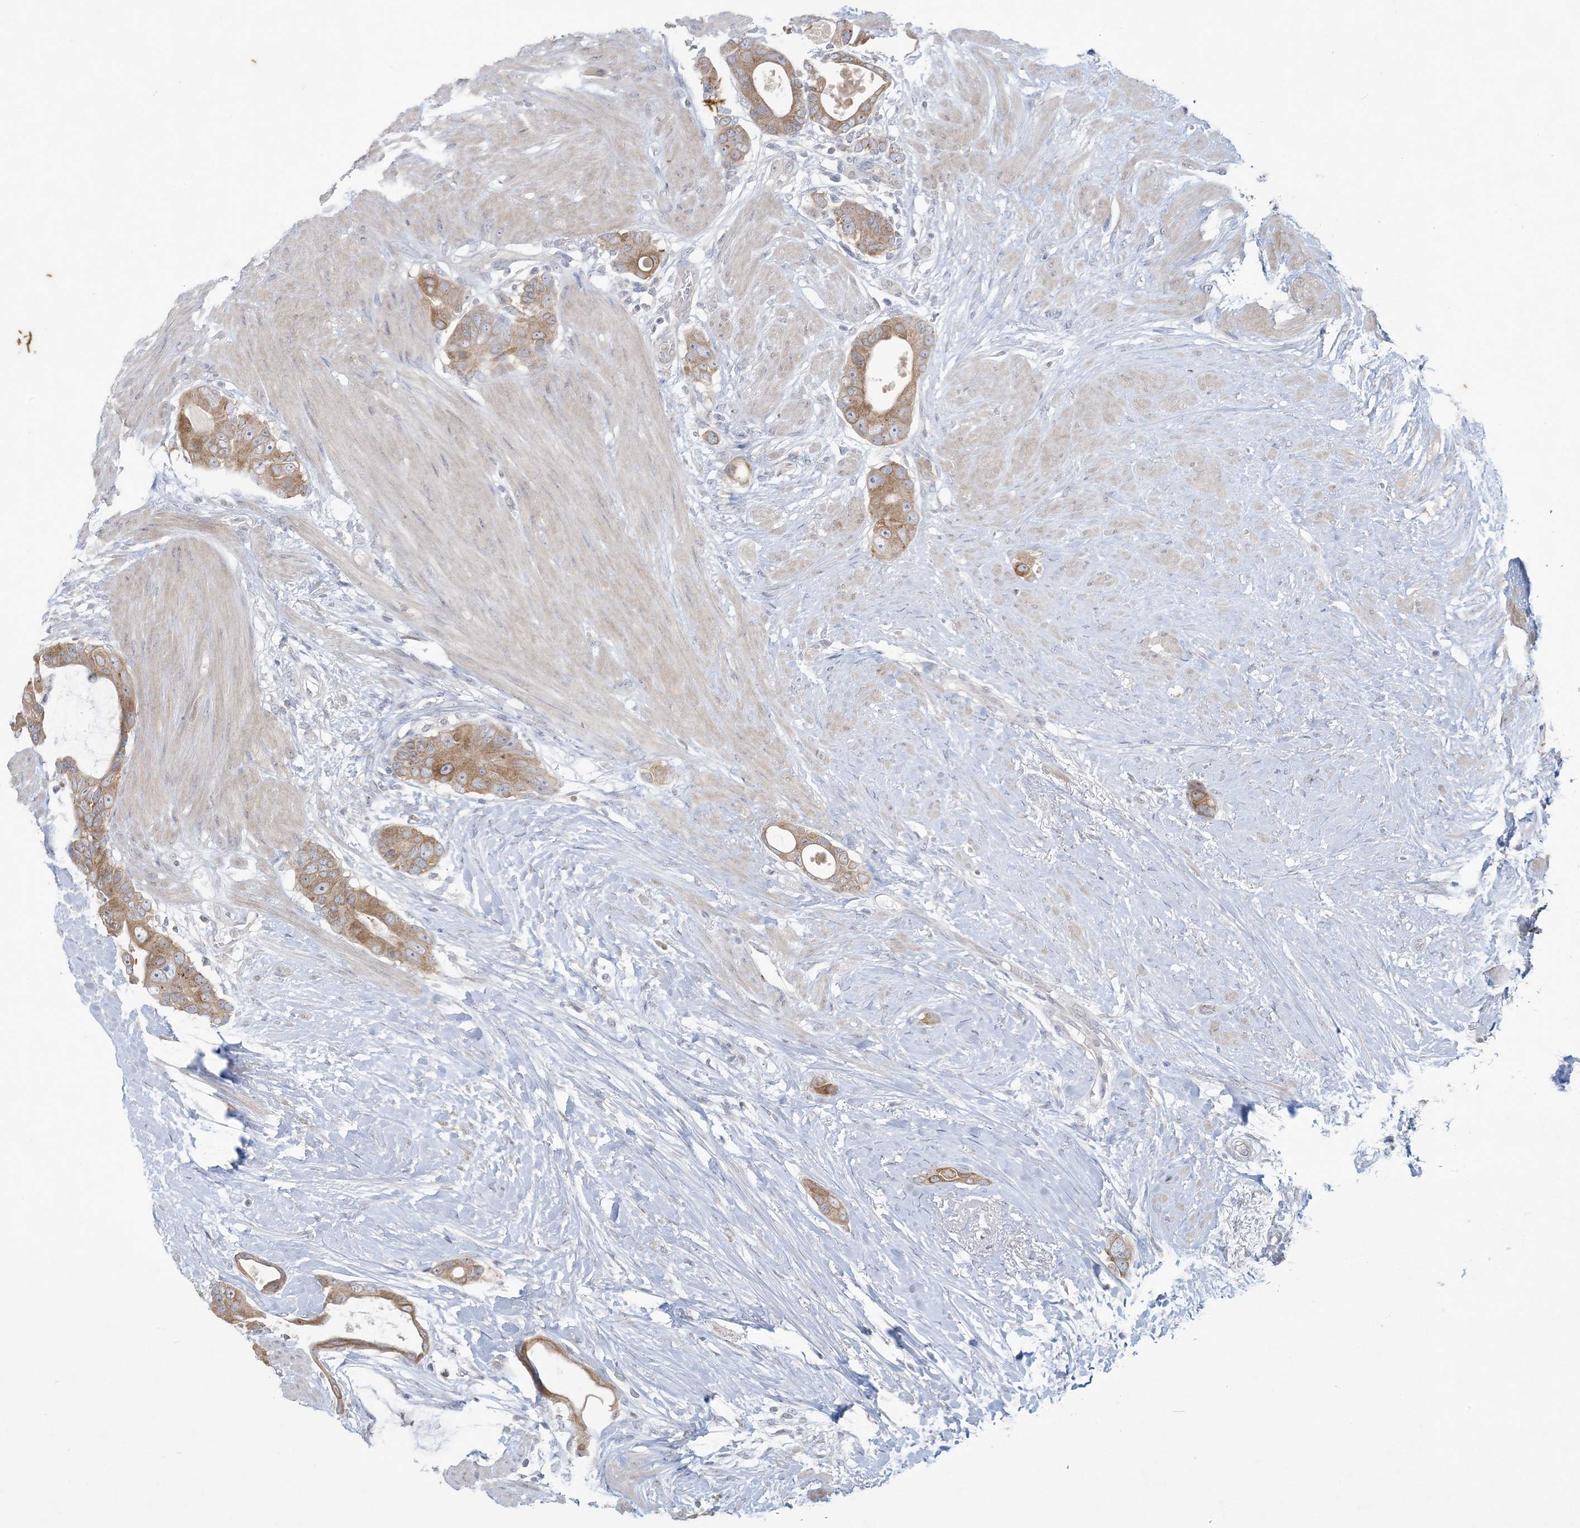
{"staining": {"intensity": "moderate", "quantity": ">75%", "location": "cytoplasmic/membranous"}, "tissue": "colorectal cancer", "cell_type": "Tumor cells", "image_type": "cancer", "snomed": [{"axis": "morphology", "description": "Adenocarcinoma, NOS"}, {"axis": "topography", "description": "Rectum"}], "caption": "Immunohistochemical staining of colorectal cancer displays medium levels of moderate cytoplasmic/membranous staining in about >75% of tumor cells. Ihc stains the protein in brown and the nuclei are stained blue.", "gene": "KIF3A", "patient": {"sex": "male", "age": 51}}